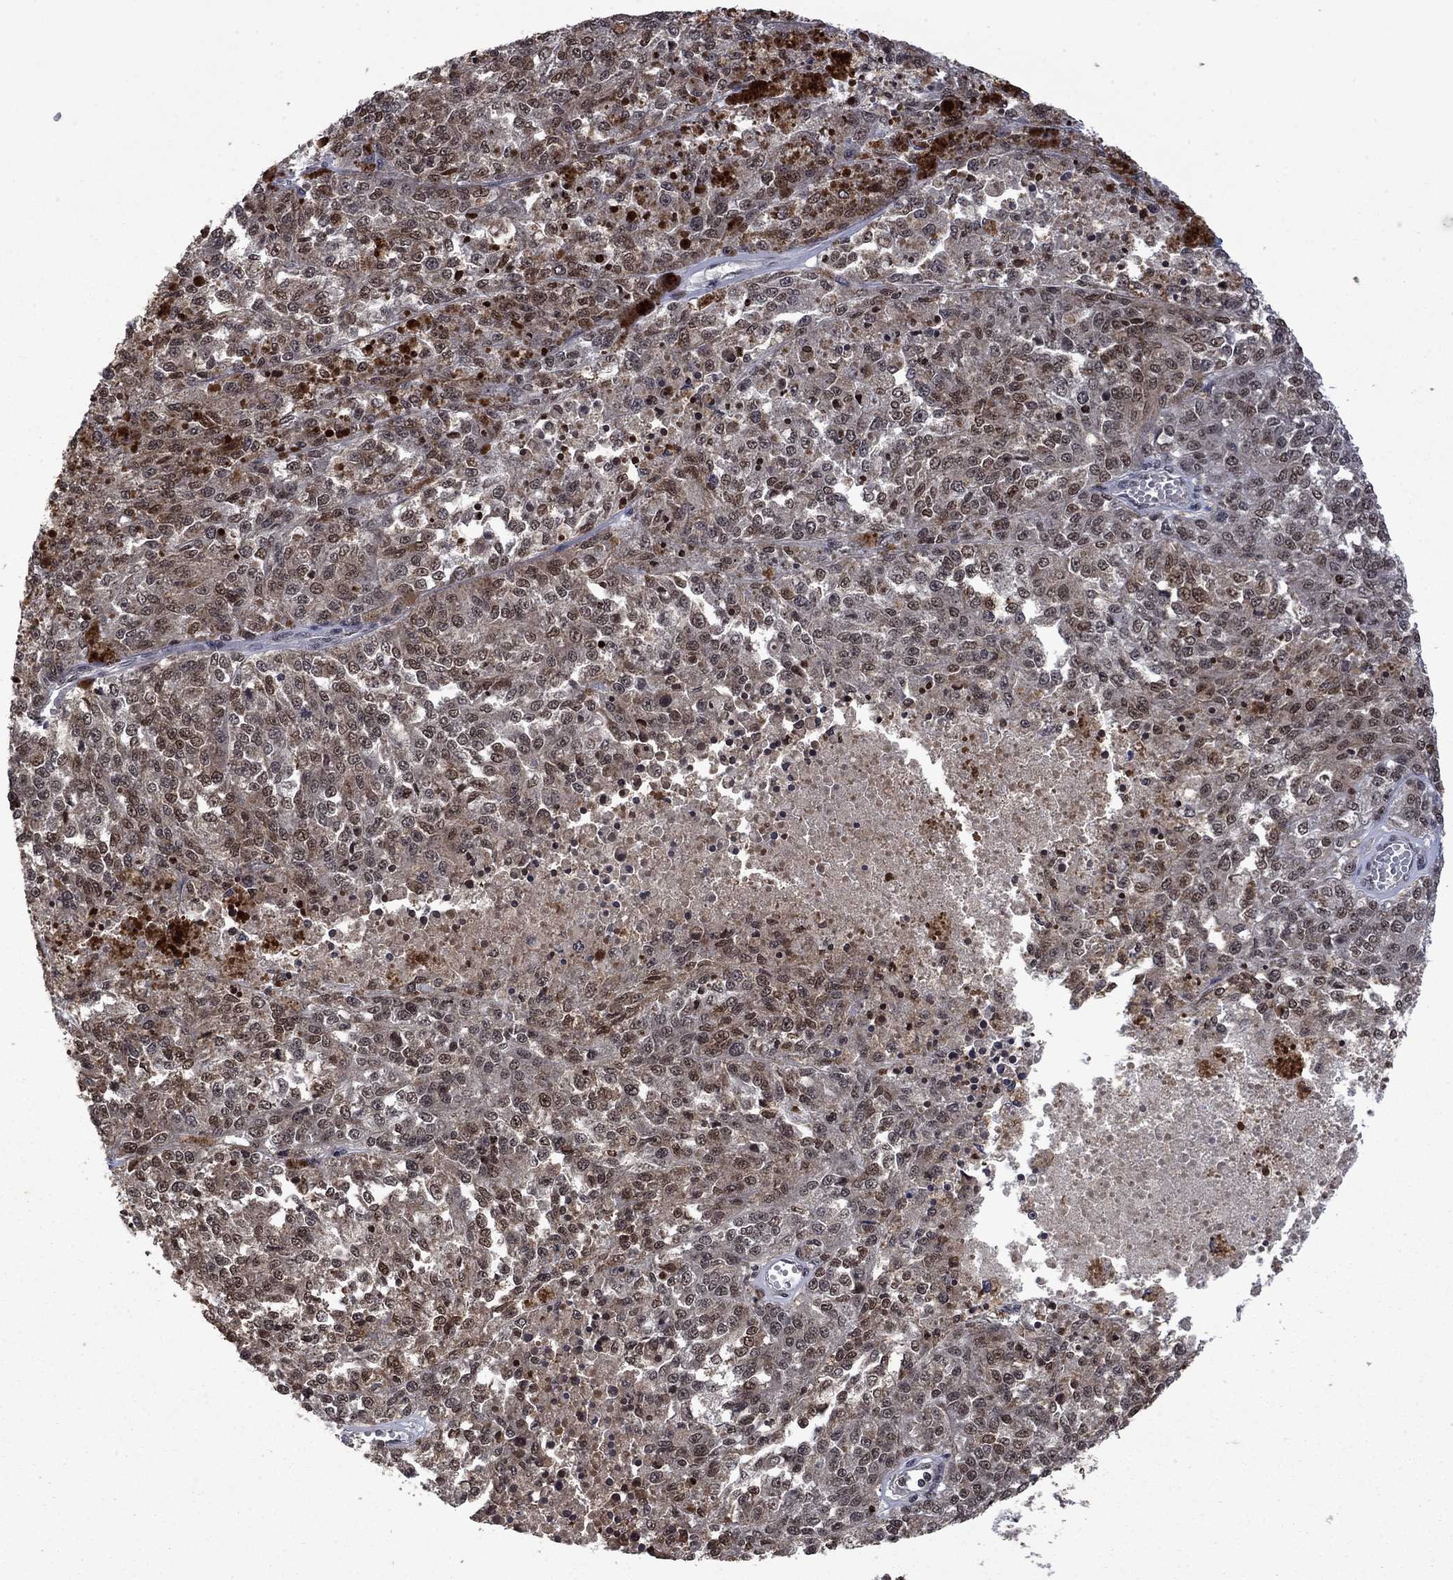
{"staining": {"intensity": "negative", "quantity": "none", "location": "none"}, "tissue": "melanoma", "cell_type": "Tumor cells", "image_type": "cancer", "snomed": [{"axis": "morphology", "description": "Malignant melanoma, Metastatic site"}, {"axis": "topography", "description": "Lymph node"}], "caption": "Melanoma was stained to show a protein in brown. There is no significant positivity in tumor cells.", "gene": "FBL", "patient": {"sex": "female", "age": 64}}